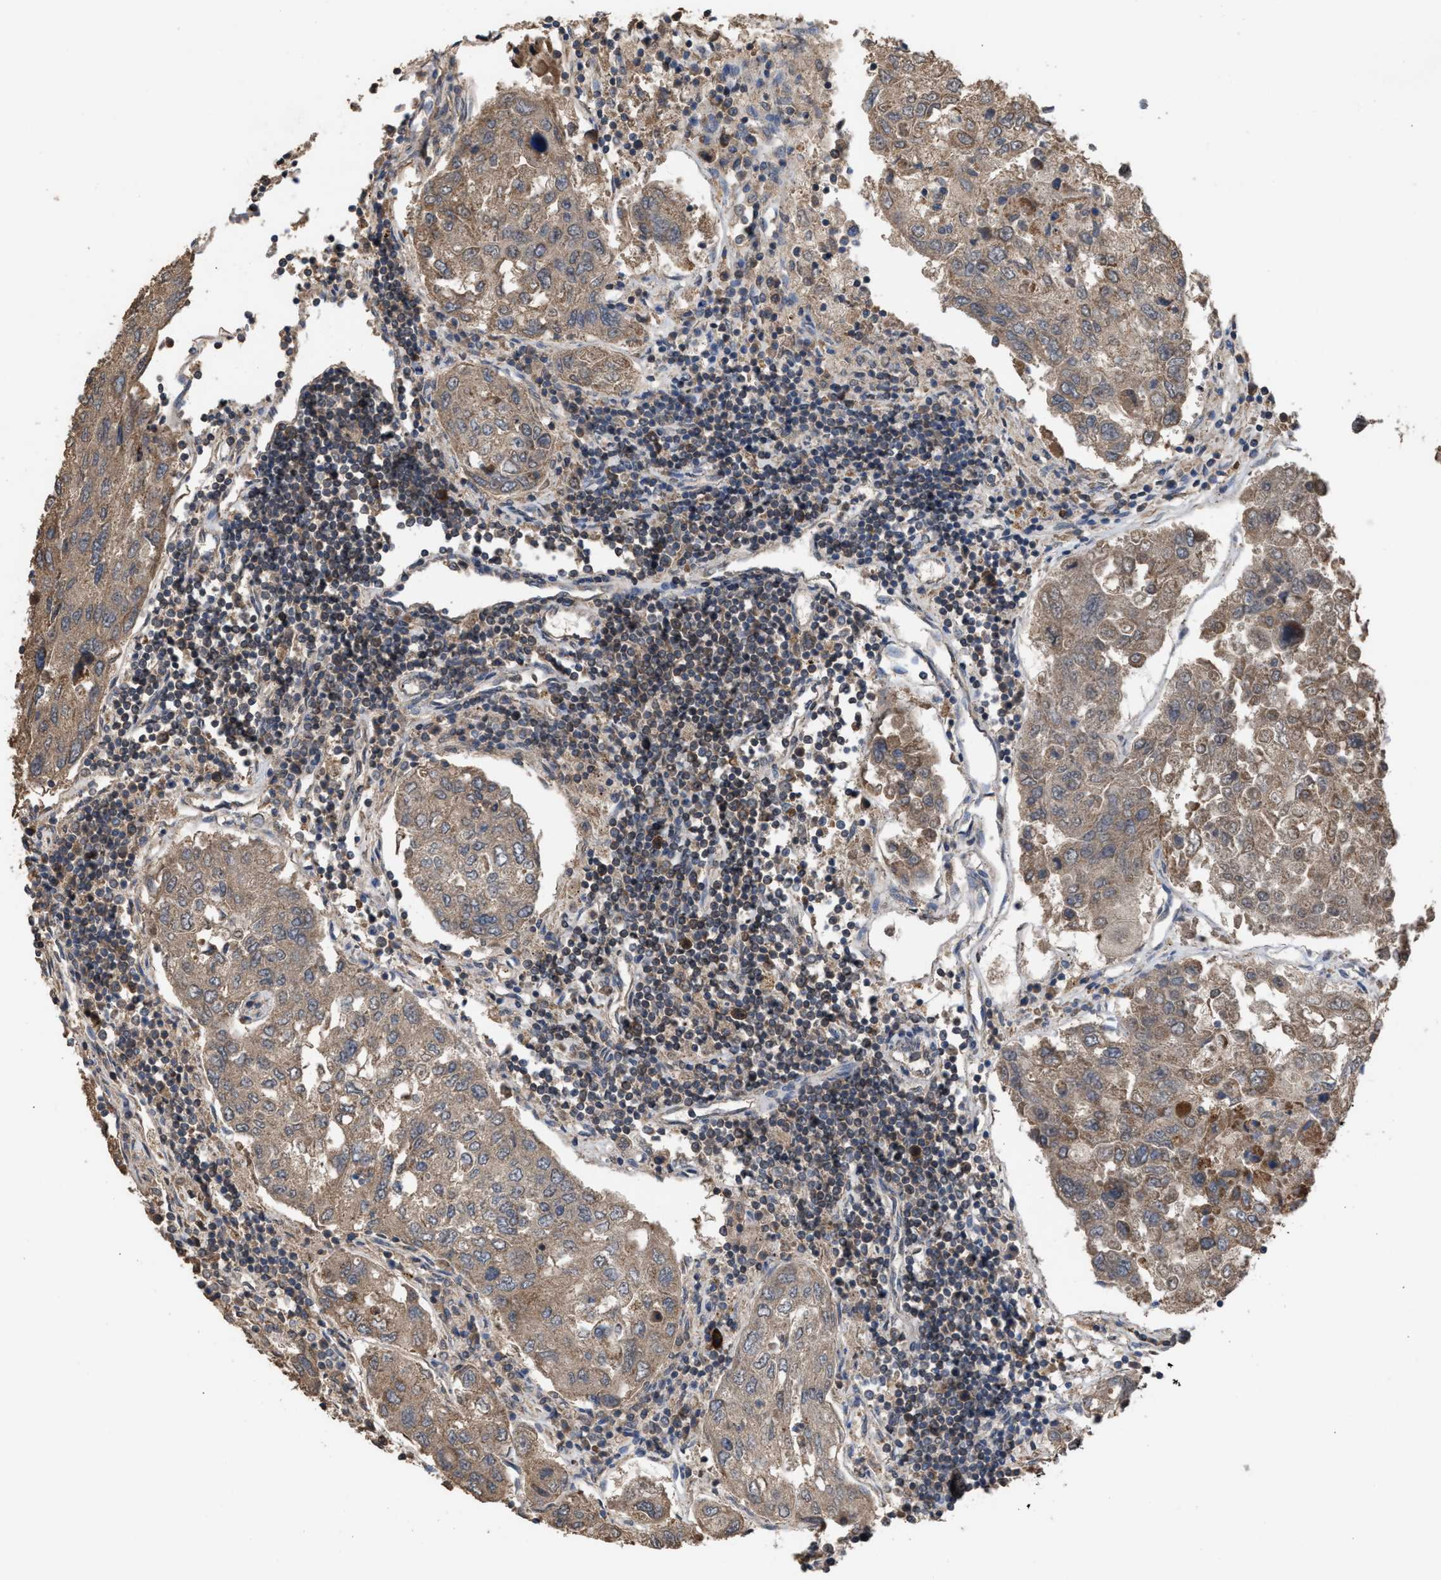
{"staining": {"intensity": "weak", "quantity": ">75%", "location": "cytoplasmic/membranous"}, "tissue": "urothelial cancer", "cell_type": "Tumor cells", "image_type": "cancer", "snomed": [{"axis": "morphology", "description": "Urothelial carcinoma, High grade"}, {"axis": "topography", "description": "Lymph node"}, {"axis": "topography", "description": "Urinary bladder"}], "caption": "A high-resolution photomicrograph shows immunohistochemistry (IHC) staining of high-grade urothelial carcinoma, which exhibits weak cytoplasmic/membranous staining in approximately >75% of tumor cells.", "gene": "C9orf78", "patient": {"sex": "male", "age": 51}}